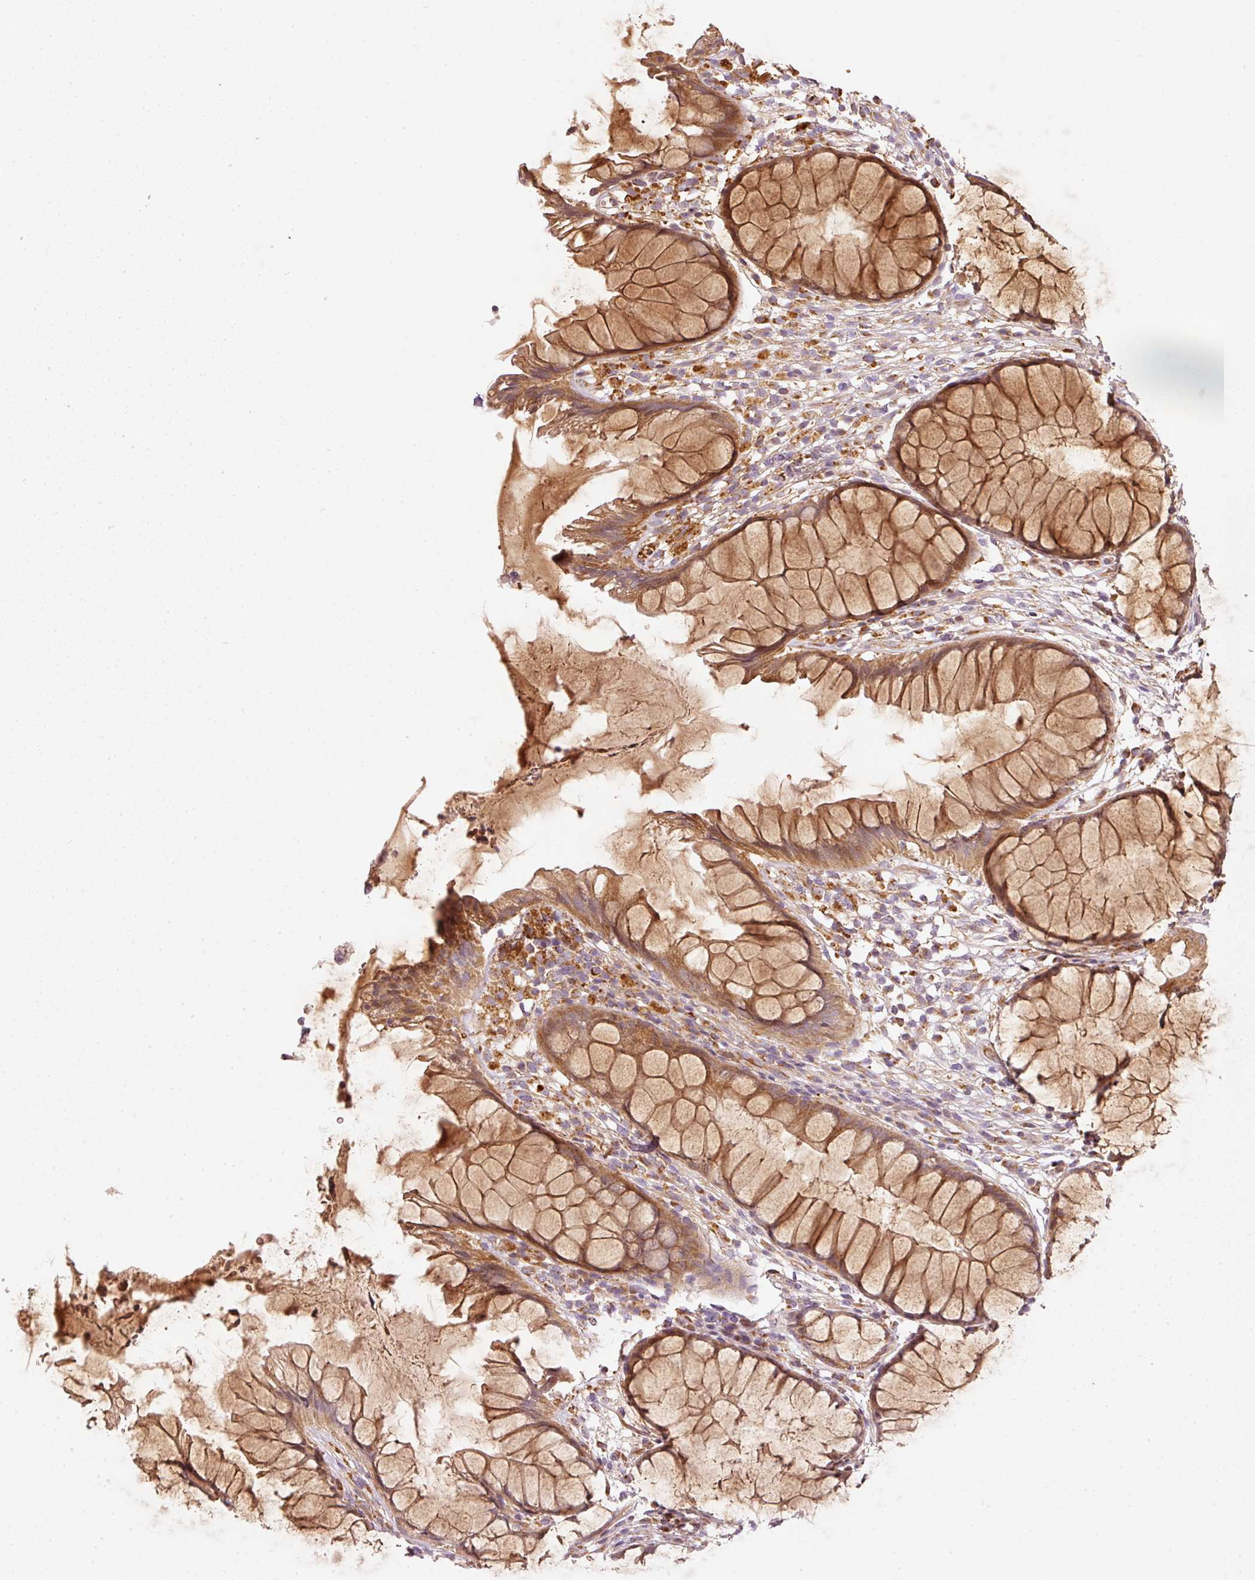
{"staining": {"intensity": "strong", "quantity": ">75%", "location": "cytoplasmic/membranous"}, "tissue": "rectum", "cell_type": "Glandular cells", "image_type": "normal", "snomed": [{"axis": "morphology", "description": "Normal tissue, NOS"}, {"axis": "topography", "description": "Smooth muscle"}, {"axis": "topography", "description": "Rectum"}], "caption": "Protein analysis of normal rectum demonstrates strong cytoplasmic/membranous positivity in approximately >75% of glandular cells.", "gene": "MTHFD1L", "patient": {"sex": "male", "age": 53}}